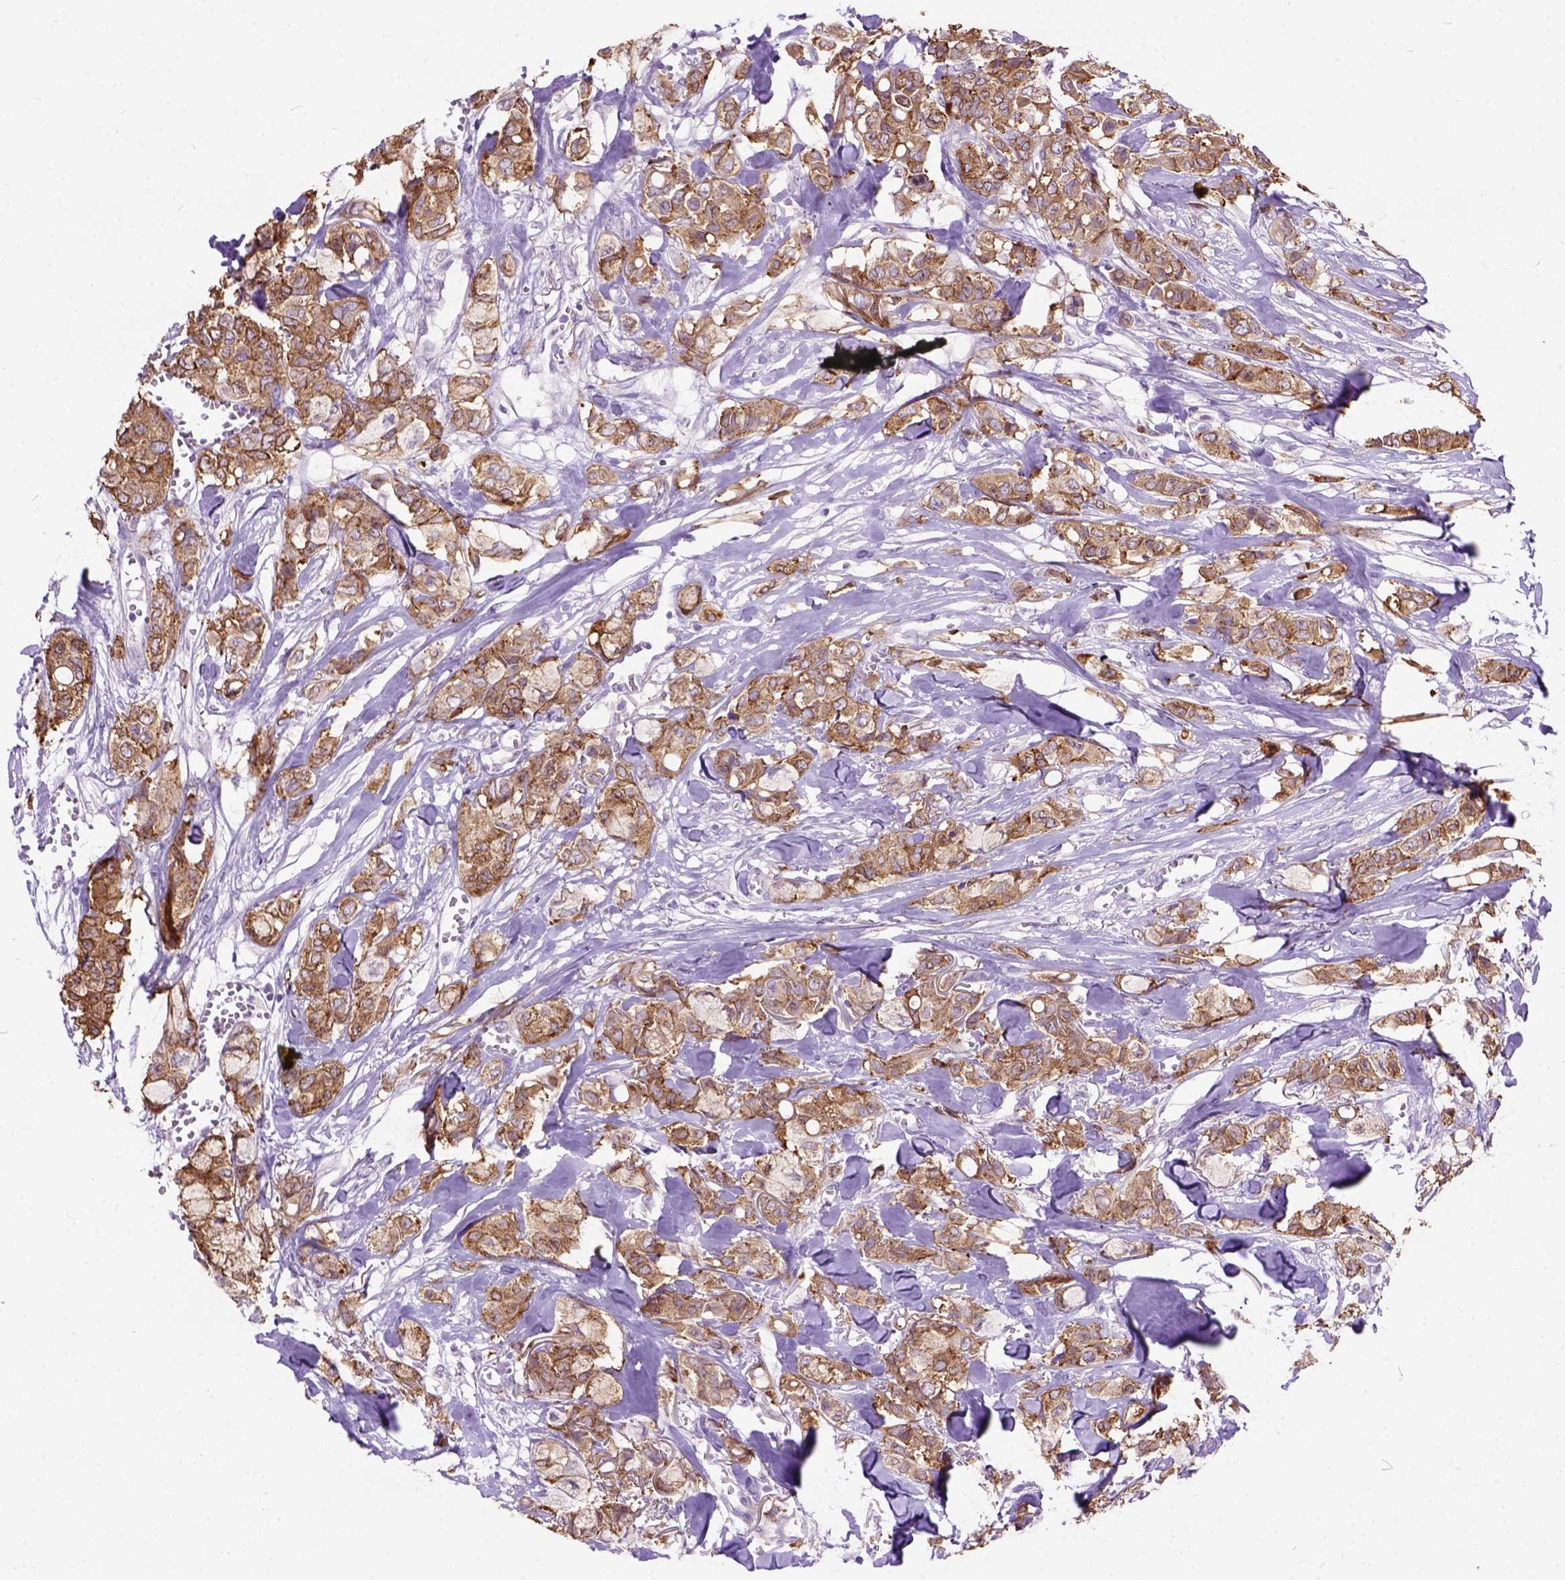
{"staining": {"intensity": "moderate", "quantity": ">75%", "location": "cytoplasmic/membranous"}, "tissue": "breast cancer", "cell_type": "Tumor cells", "image_type": "cancer", "snomed": [{"axis": "morphology", "description": "Duct carcinoma"}, {"axis": "topography", "description": "Breast"}], "caption": "IHC micrograph of human breast intraductal carcinoma stained for a protein (brown), which demonstrates medium levels of moderate cytoplasmic/membranous expression in approximately >75% of tumor cells.", "gene": "MAPT", "patient": {"sex": "female", "age": 85}}